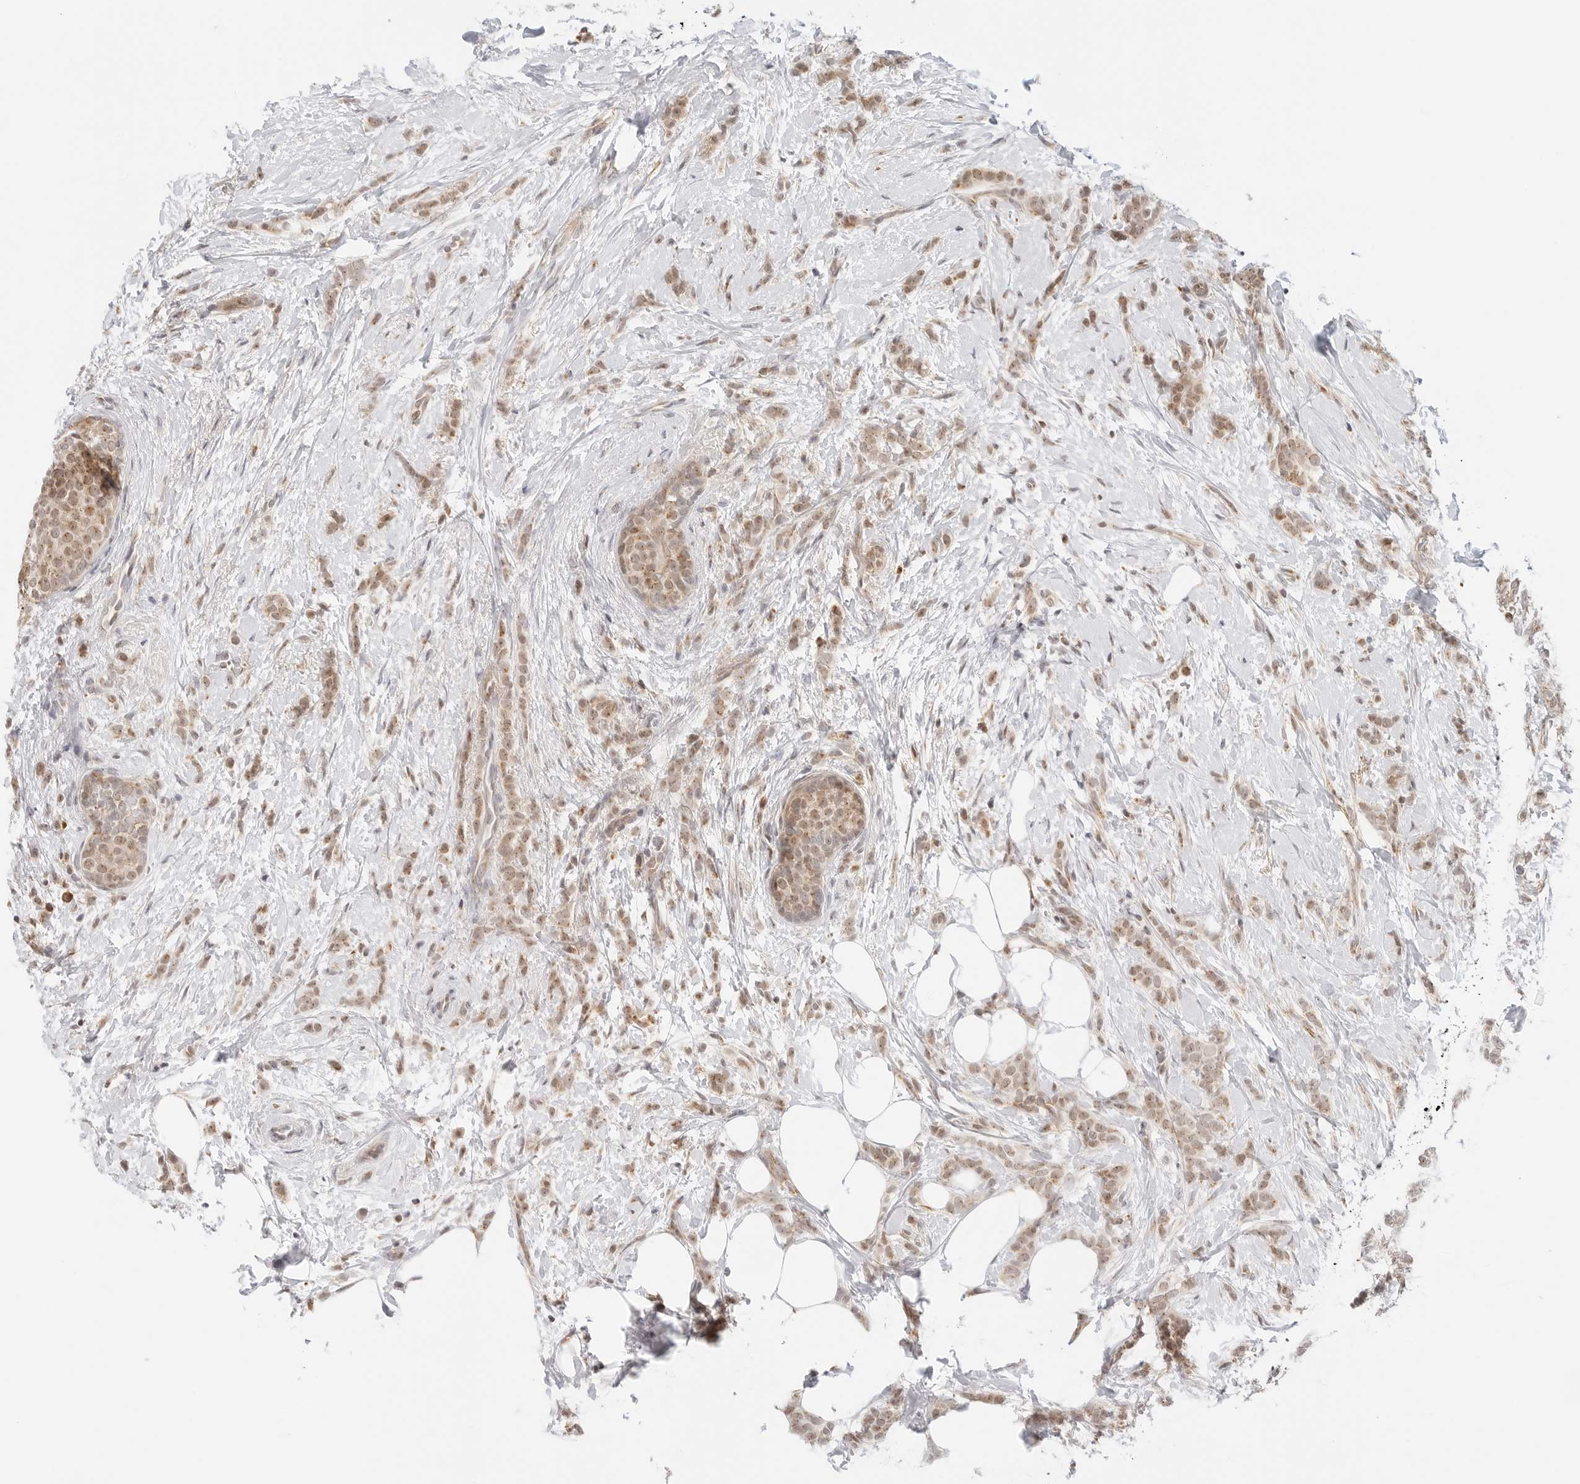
{"staining": {"intensity": "moderate", "quantity": ">75%", "location": "cytoplasmic/membranous,nuclear"}, "tissue": "breast cancer", "cell_type": "Tumor cells", "image_type": "cancer", "snomed": [{"axis": "morphology", "description": "Lobular carcinoma, in situ"}, {"axis": "morphology", "description": "Lobular carcinoma"}, {"axis": "topography", "description": "Breast"}], "caption": "This is an image of IHC staining of breast cancer (lobular carcinoma in situ), which shows moderate positivity in the cytoplasmic/membranous and nuclear of tumor cells.", "gene": "GORAB", "patient": {"sex": "female", "age": 41}}